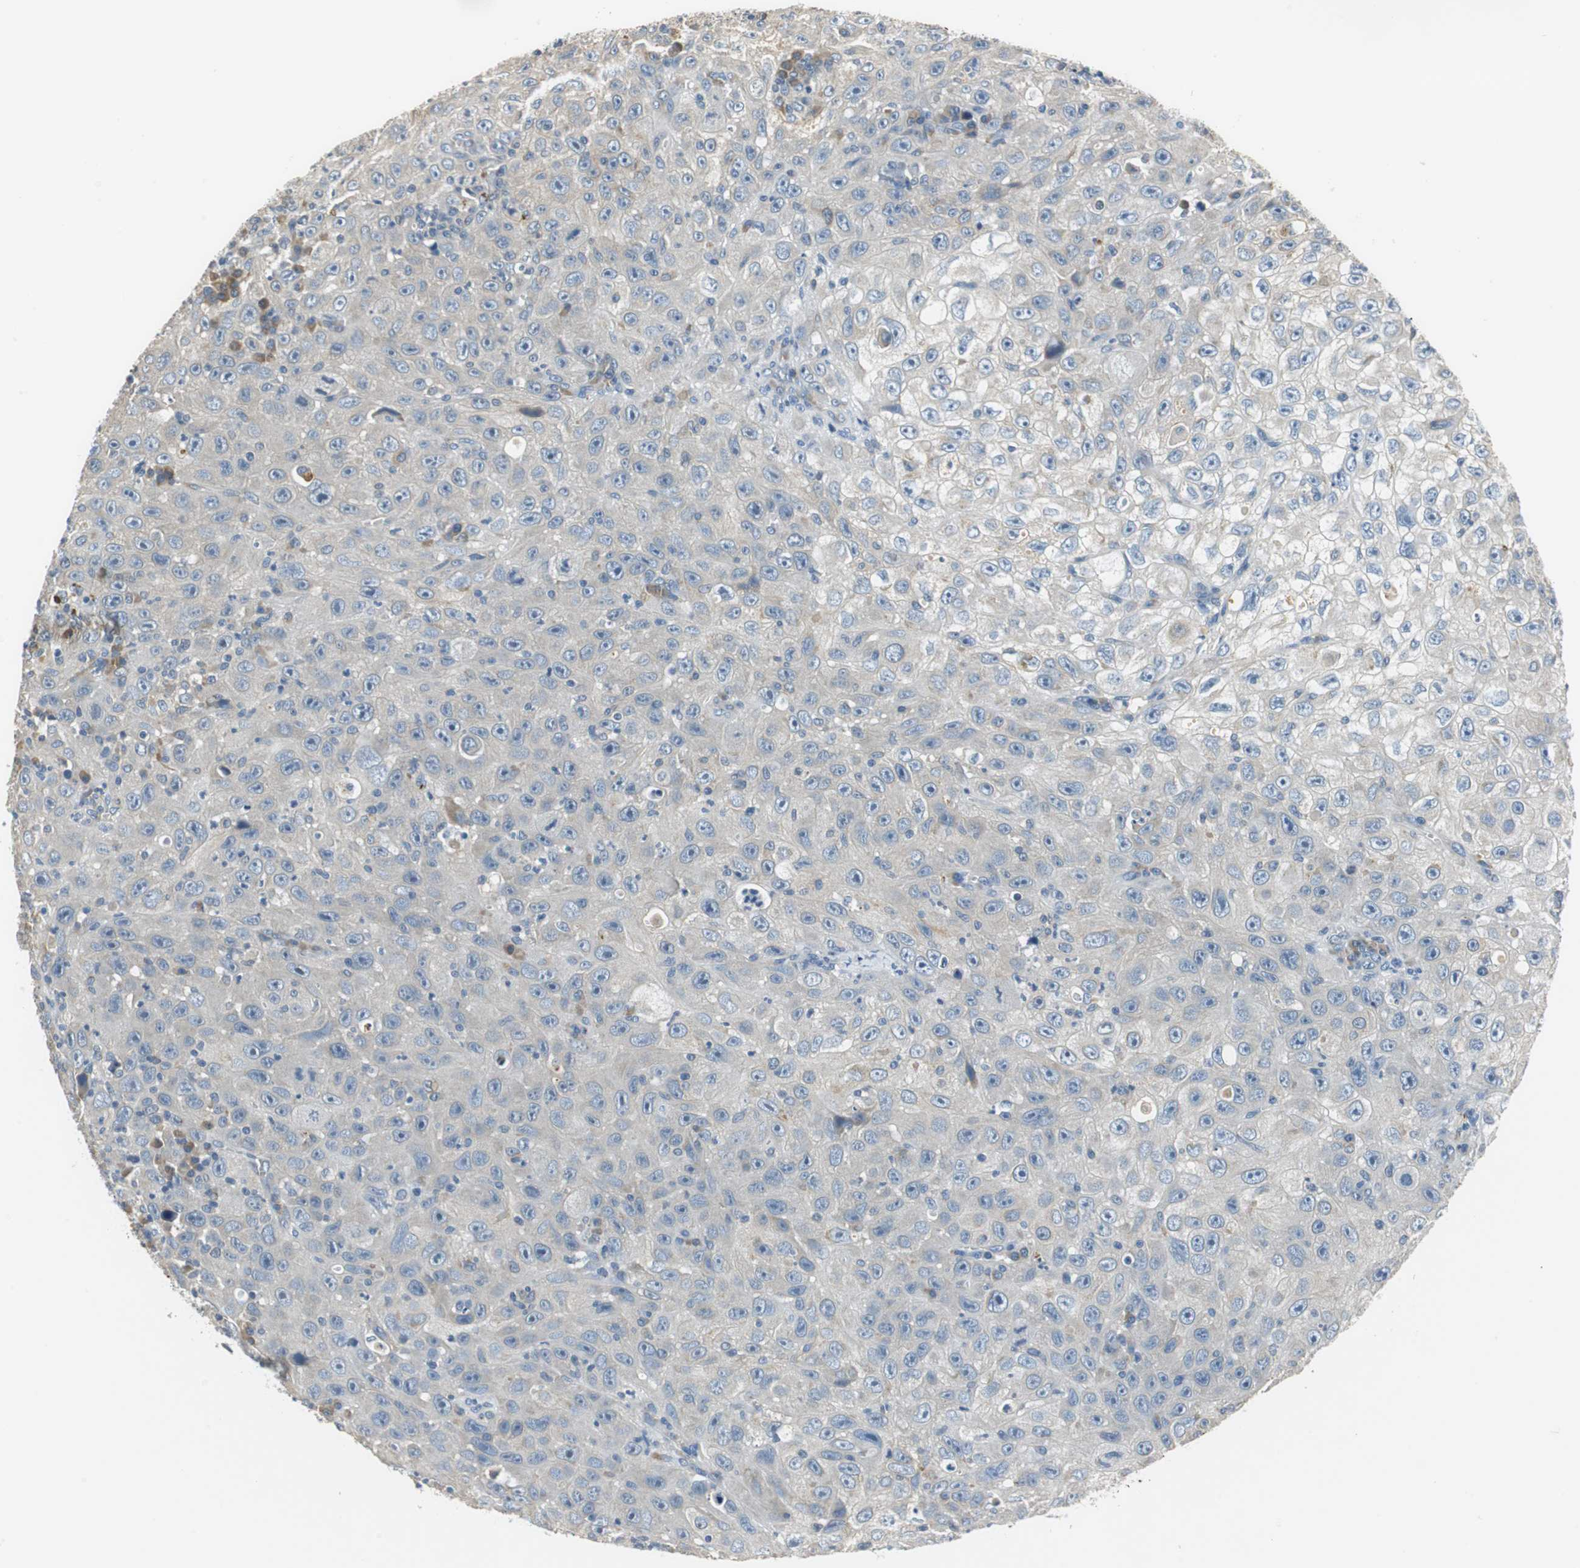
{"staining": {"intensity": "weak", "quantity": "25%-75%", "location": "cytoplasmic/membranous"}, "tissue": "skin cancer", "cell_type": "Tumor cells", "image_type": "cancer", "snomed": [{"axis": "morphology", "description": "Squamous cell carcinoma, NOS"}, {"axis": "topography", "description": "Skin"}], "caption": "Skin squamous cell carcinoma stained for a protein (brown) reveals weak cytoplasmic/membranous positive staining in about 25%-75% of tumor cells.", "gene": "FADS2", "patient": {"sex": "male", "age": 75}}